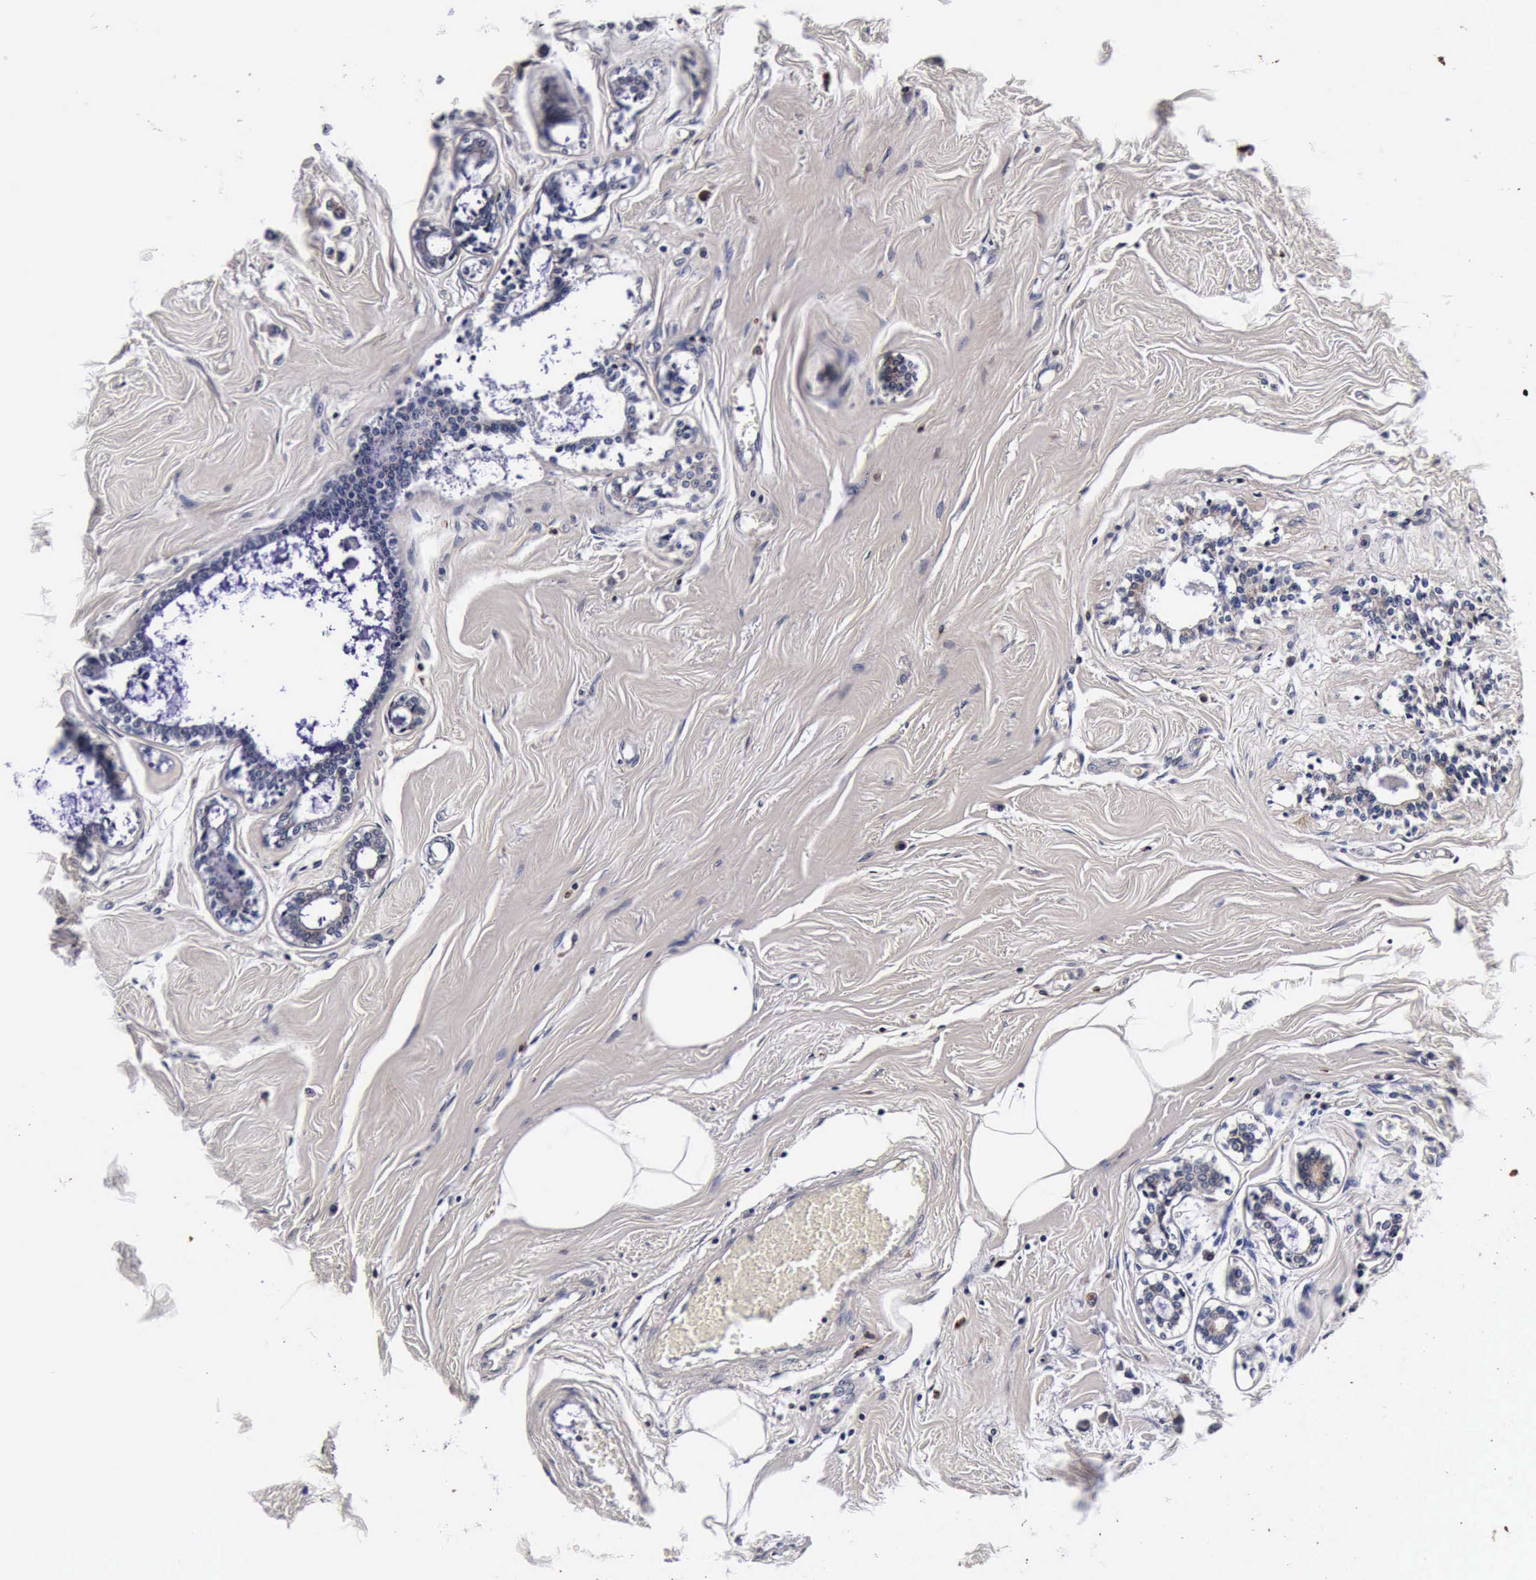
{"staining": {"intensity": "negative", "quantity": "none", "location": "none"}, "tissue": "breast cancer", "cell_type": "Tumor cells", "image_type": "cancer", "snomed": [{"axis": "morphology", "description": "Lobular carcinoma"}, {"axis": "topography", "description": "Breast"}], "caption": "This is an immunohistochemistry (IHC) image of human lobular carcinoma (breast). There is no expression in tumor cells.", "gene": "CST3", "patient": {"sex": "female", "age": 51}}